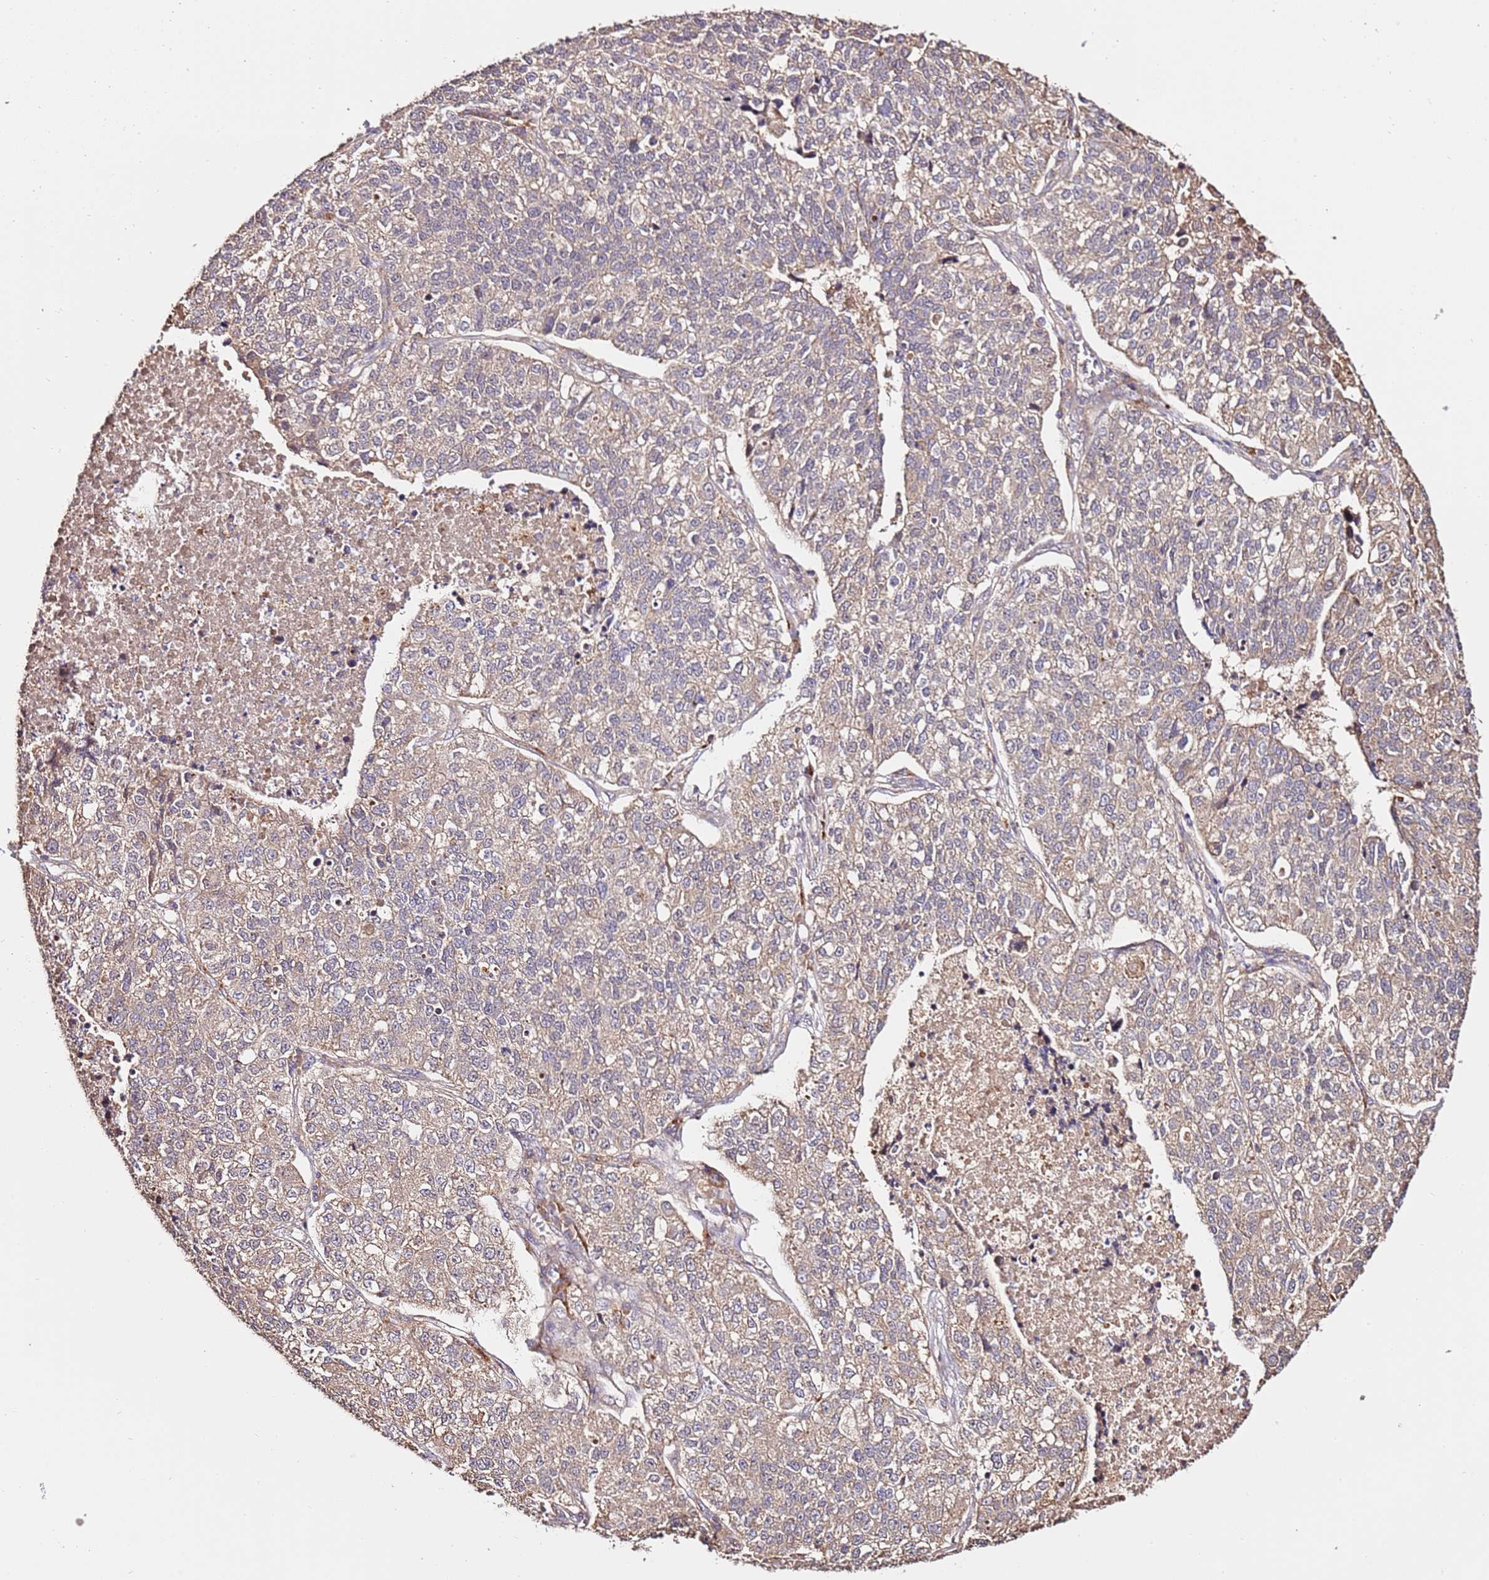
{"staining": {"intensity": "weak", "quantity": "25%-75%", "location": "cytoplasmic/membranous"}, "tissue": "lung cancer", "cell_type": "Tumor cells", "image_type": "cancer", "snomed": [{"axis": "morphology", "description": "Adenocarcinoma, NOS"}, {"axis": "topography", "description": "Lung"}], "caption": "Adenocarcinoma (lung) stained with DAB immunohistochemistry demonstrates low levels of weak cytoplasmic/membranous expression in about 25%-75% of tumor cells.", "gene": "CEP55", "patient": {"sex": "male", "age": 49}}